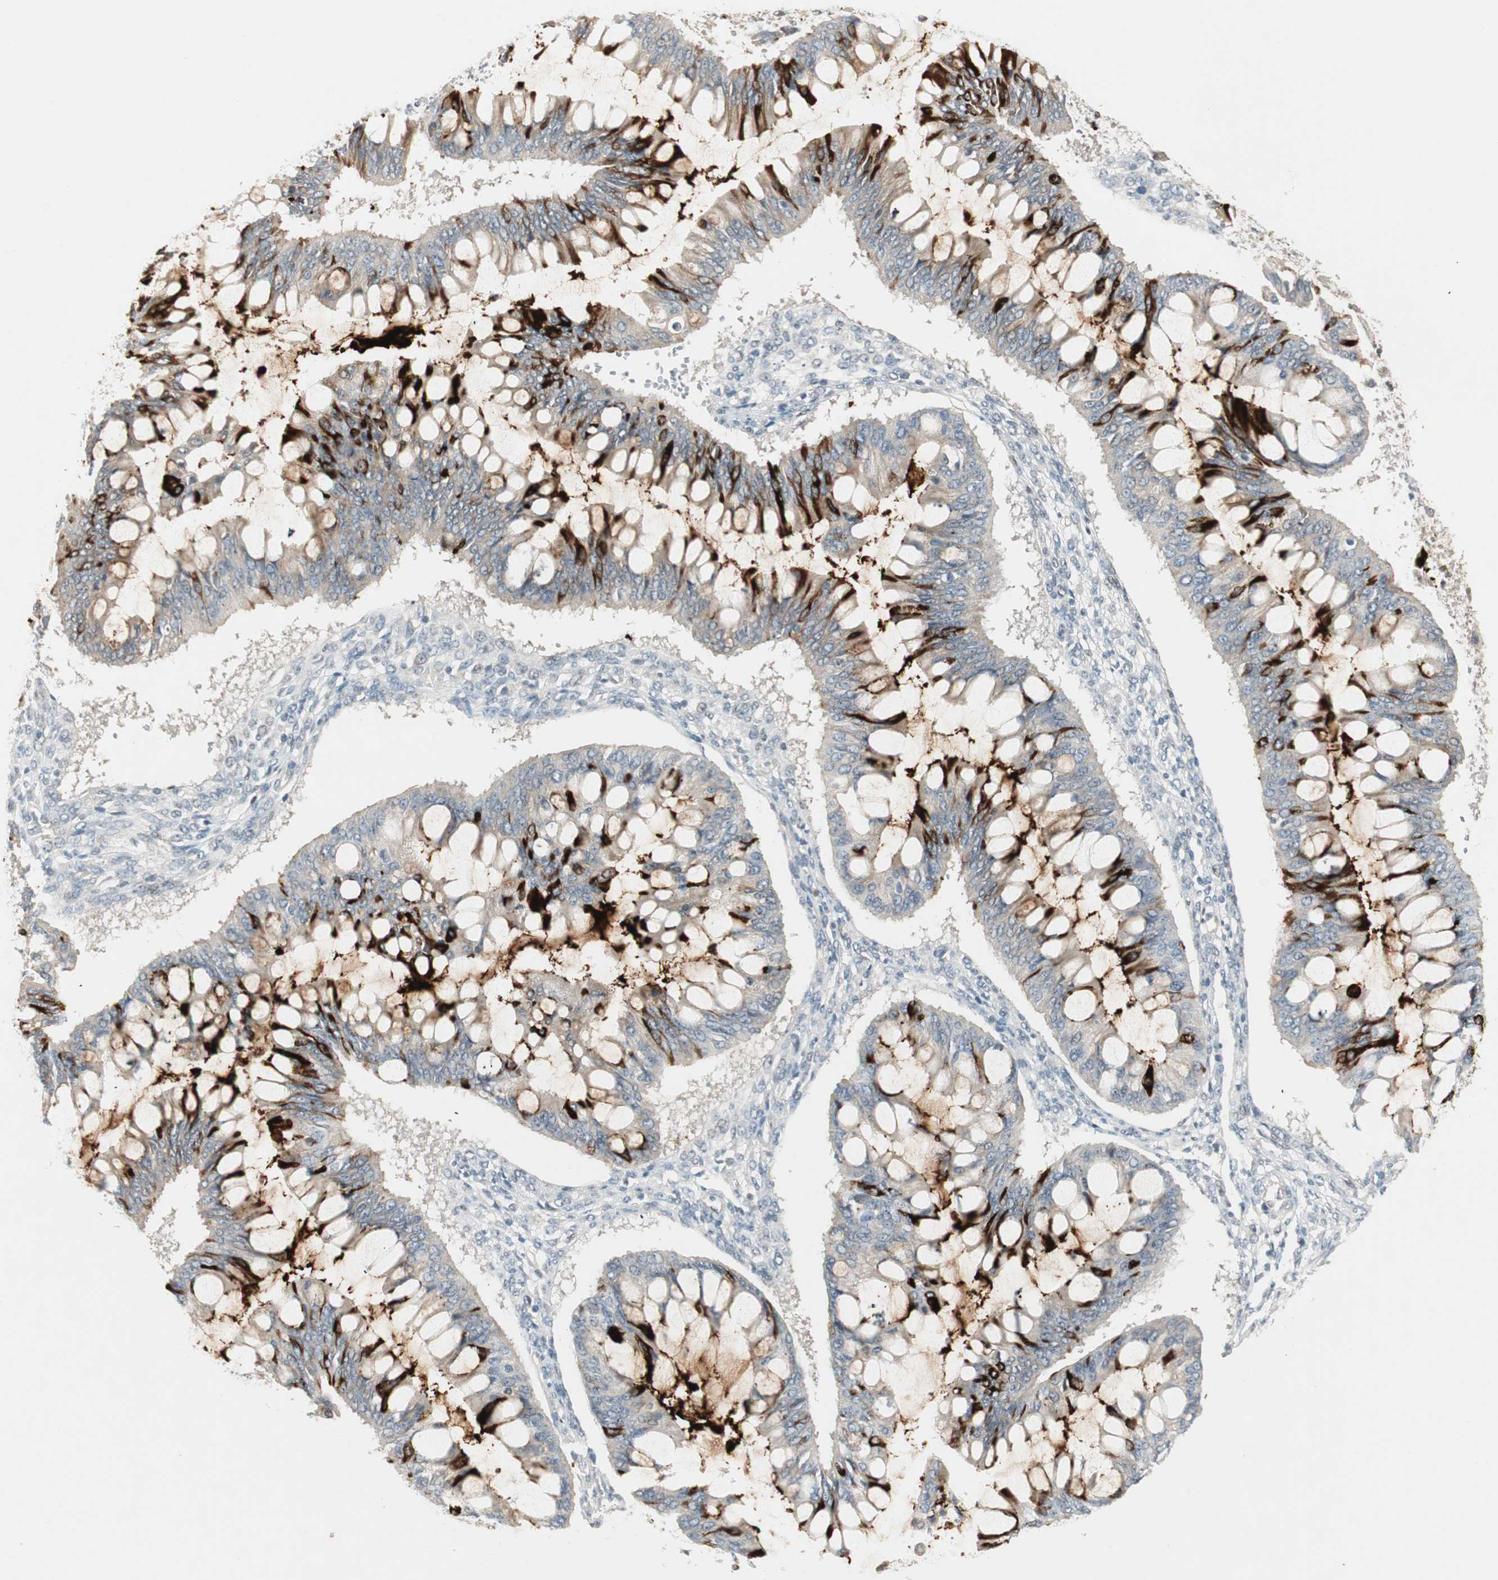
{"staining": {"intensity": "strong", "quantity": "<25%", "location": "cytoplasmic/membranous"}, "tissue": "ovarian cancer", "cell_type": "Tumor cells", "image_type": "cancer", "snomed": [{"axis": "morphology", "description": "Cystadenocarcinoma, mucinous, NOS"}, {"axis": "topography", "description": "Ovary"}], "caption": "About <25% of tumor cells in mucinous cystadenocarcinoma (ovarian) exhibit strong cytoplasmic/membranous protein staining as visualized by brown immunohistochemical staining.", "gene": "ACSL5", "patient": {"sex": "female", "age": 73}}